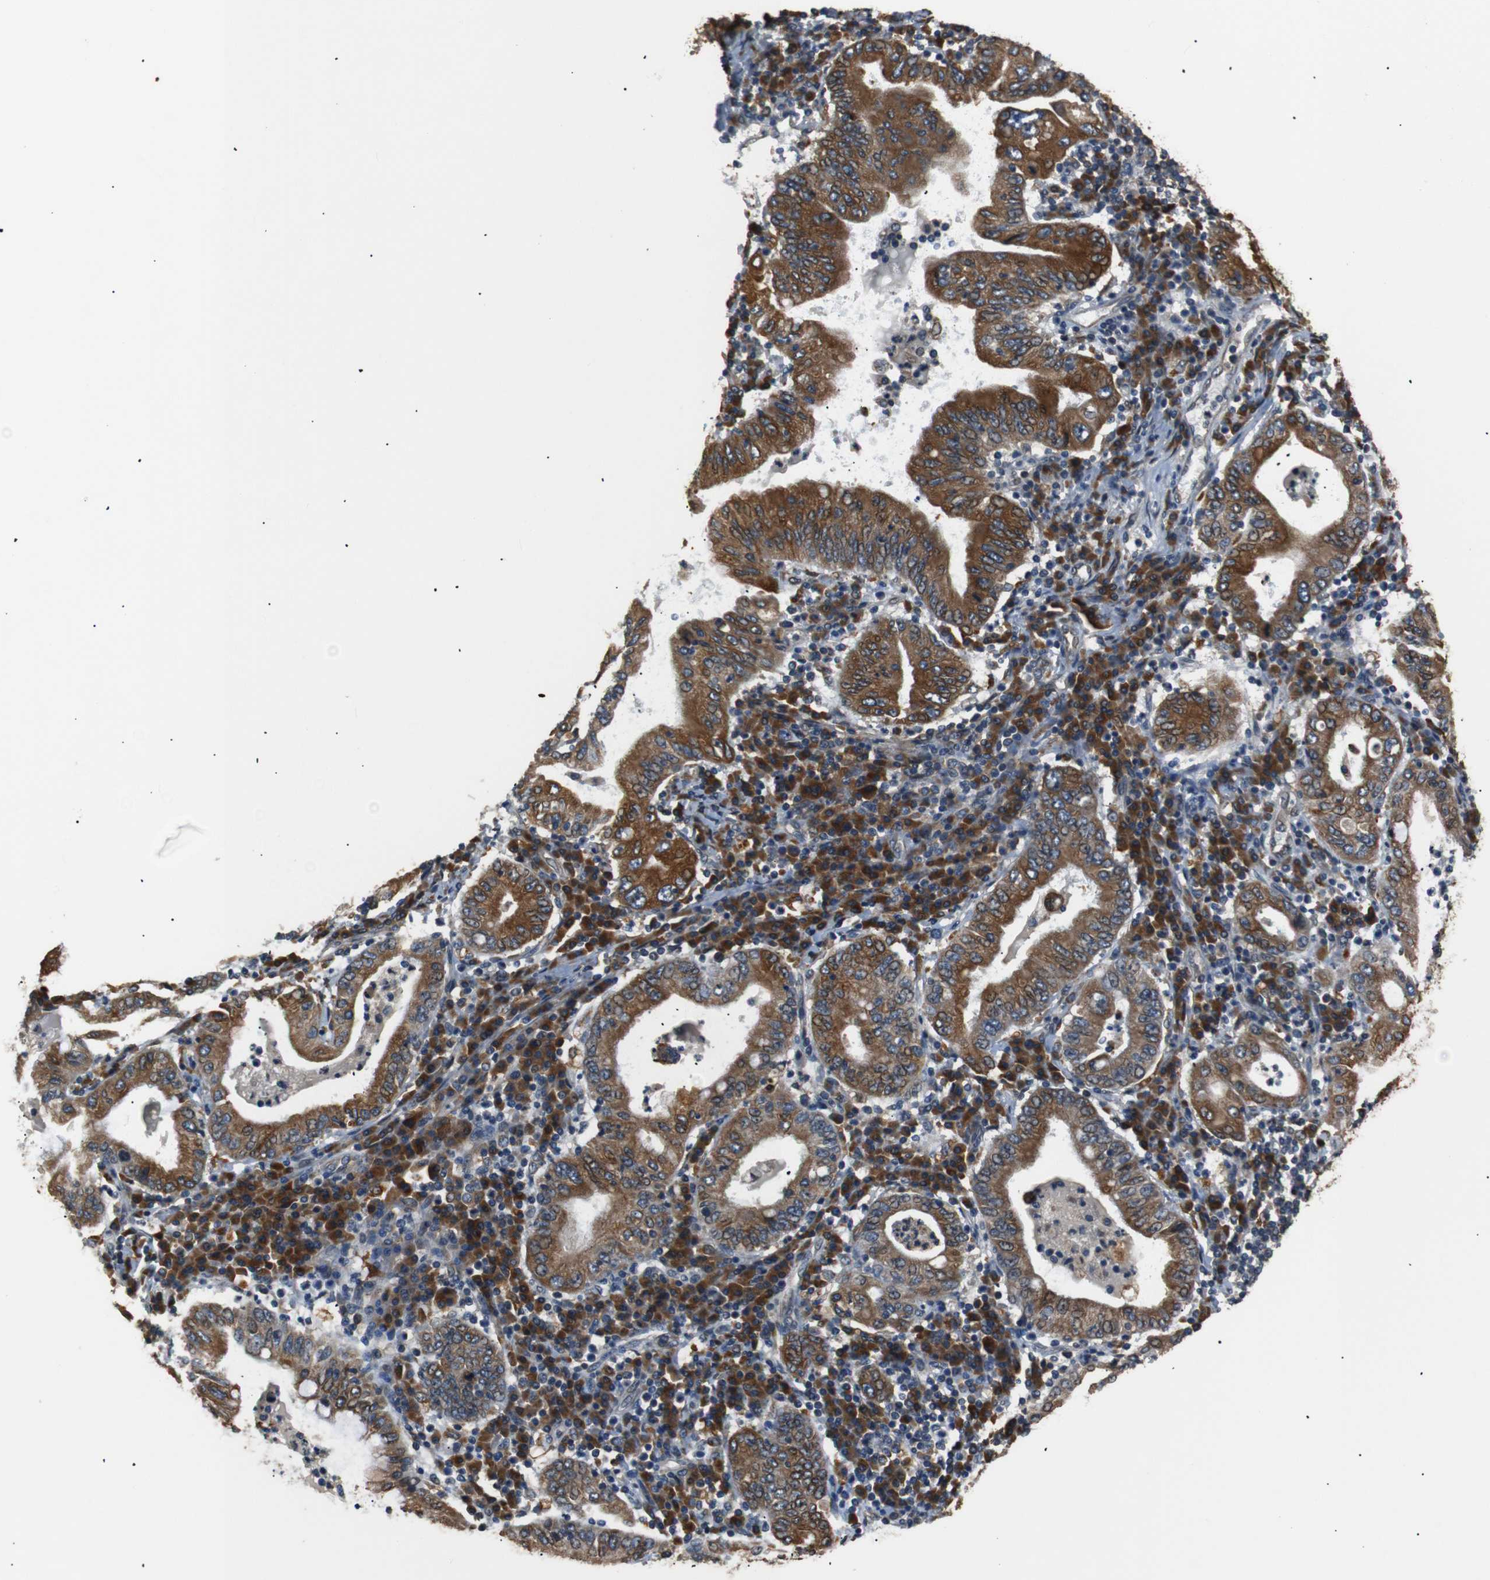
{"staining": {"intensity": "strong", "quantity": ">75%", "location": "cytoplasmic/membranous"}, "tissue": "stomach cancer", "cell_type": "Tumor cells", "image_type": "cancer", "snomed": [{"axis": "morphology", "description": "Normal tissue, NOS"}, {"axis": "morphology", "description": "Adenocarcinoma, NOS"}, {"axis": "topography", "description": "Esophagus"}, {"axis": "topography", "description": "Stomach, upper"}, {"axis": "topography", "description": "Peripheral nerve tissue"}], "caption": "Stomach adenocarcinoma stained with immunohistochemistry (IHC) shows strong cytoplasmic/membranous expression in about >75% of tumor cells. (Brightfield microscopy of DAB IHC at high magnification).", "gene": "TMED2", "patient": {"sex": "male", "age": 62}}